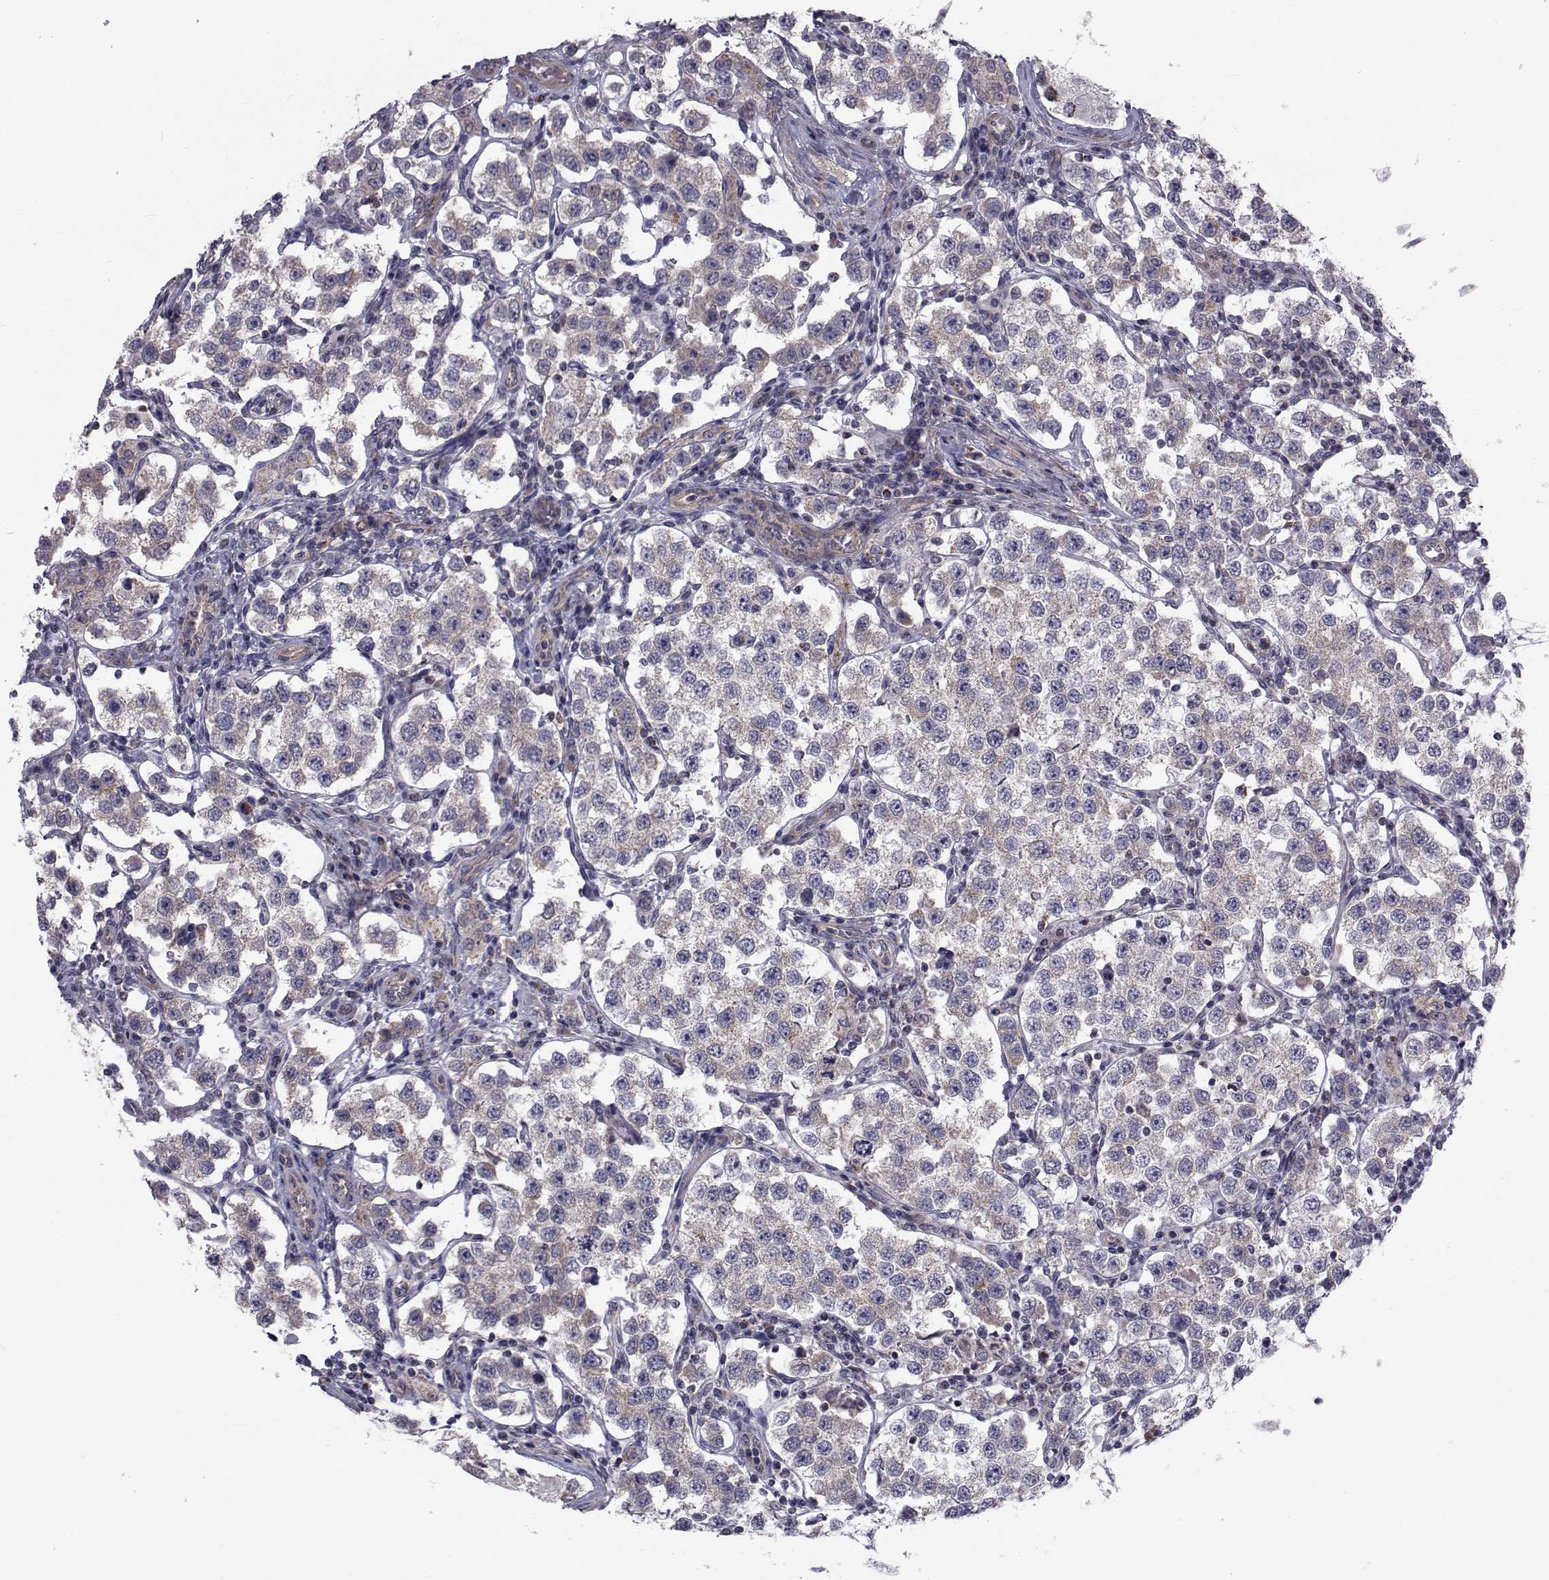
{"staining": {"intensity": "weak", "quantity": "<25%", "location": "cytoplasmic/membranous"}, "tissue": "testis cancer", "cell_type": "Tumor cells", "image_type": "cancer", "snomed": [{"axis": "morphology", "description": "Seminoma, NOS"}, {"axis": "topography", "description": "Testis"}], "caption": "Human testis cancer stained for a protein using IHC reveals no positivity in tumor cells.", "gene": "CFAP74", "patient": {"sex": "male", "age": 37}}